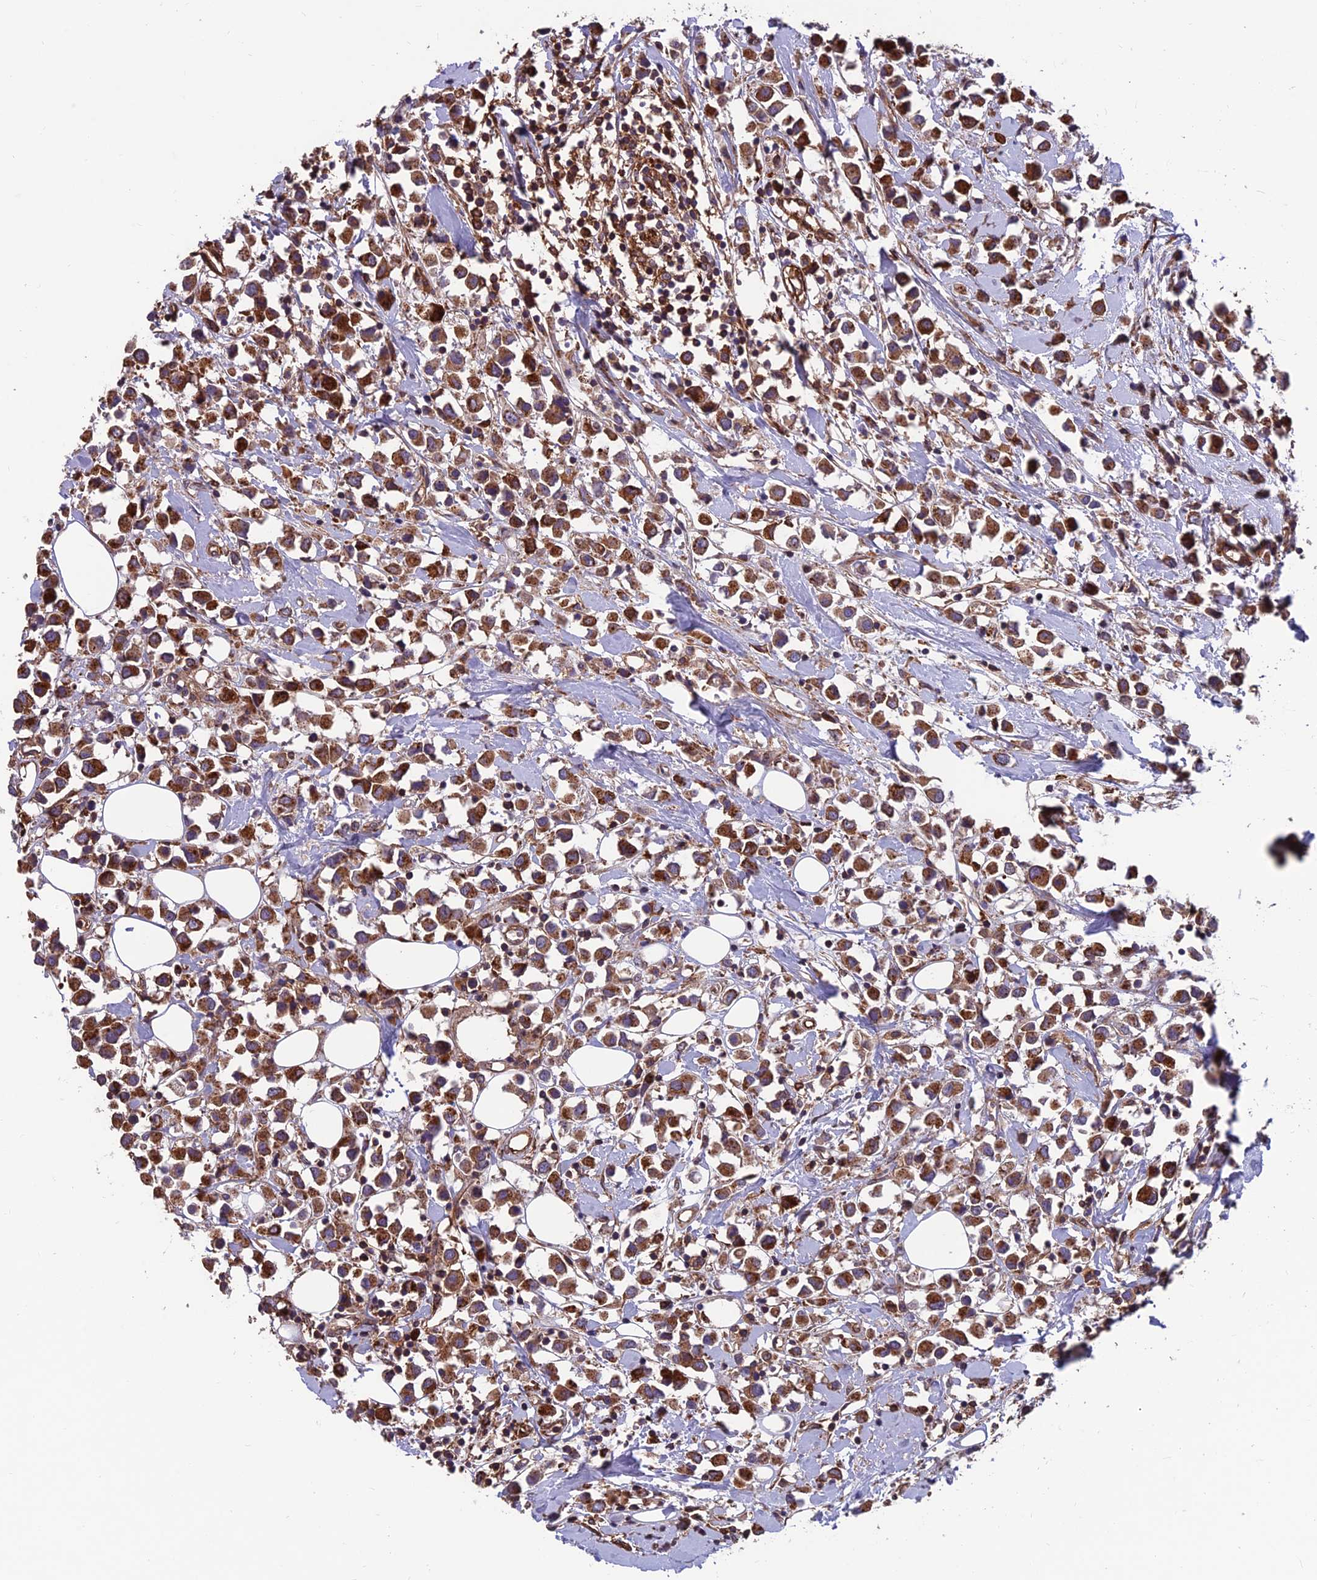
{"staining": {"intensity": "strong", "quantity": ">75%", "location": "cytoplasmic/membranous"}, "tissue": "breast cancer", "cell_type": "Tumor cells", "image_type": "cancer", "snomed": [{"axis": "morphology", "description": "Duct carcinoma"}, {"axis": "topography", "description": "Breast"}], "caption": "Protein positivity by immunohistochemistry (IHC) displays strong cytoplasmic/membranous positivity in approximately >75% of tumor cells in breast cancer.", "gene": "RTN4RL1", "patient": {"sex": "female", "age": 61}}